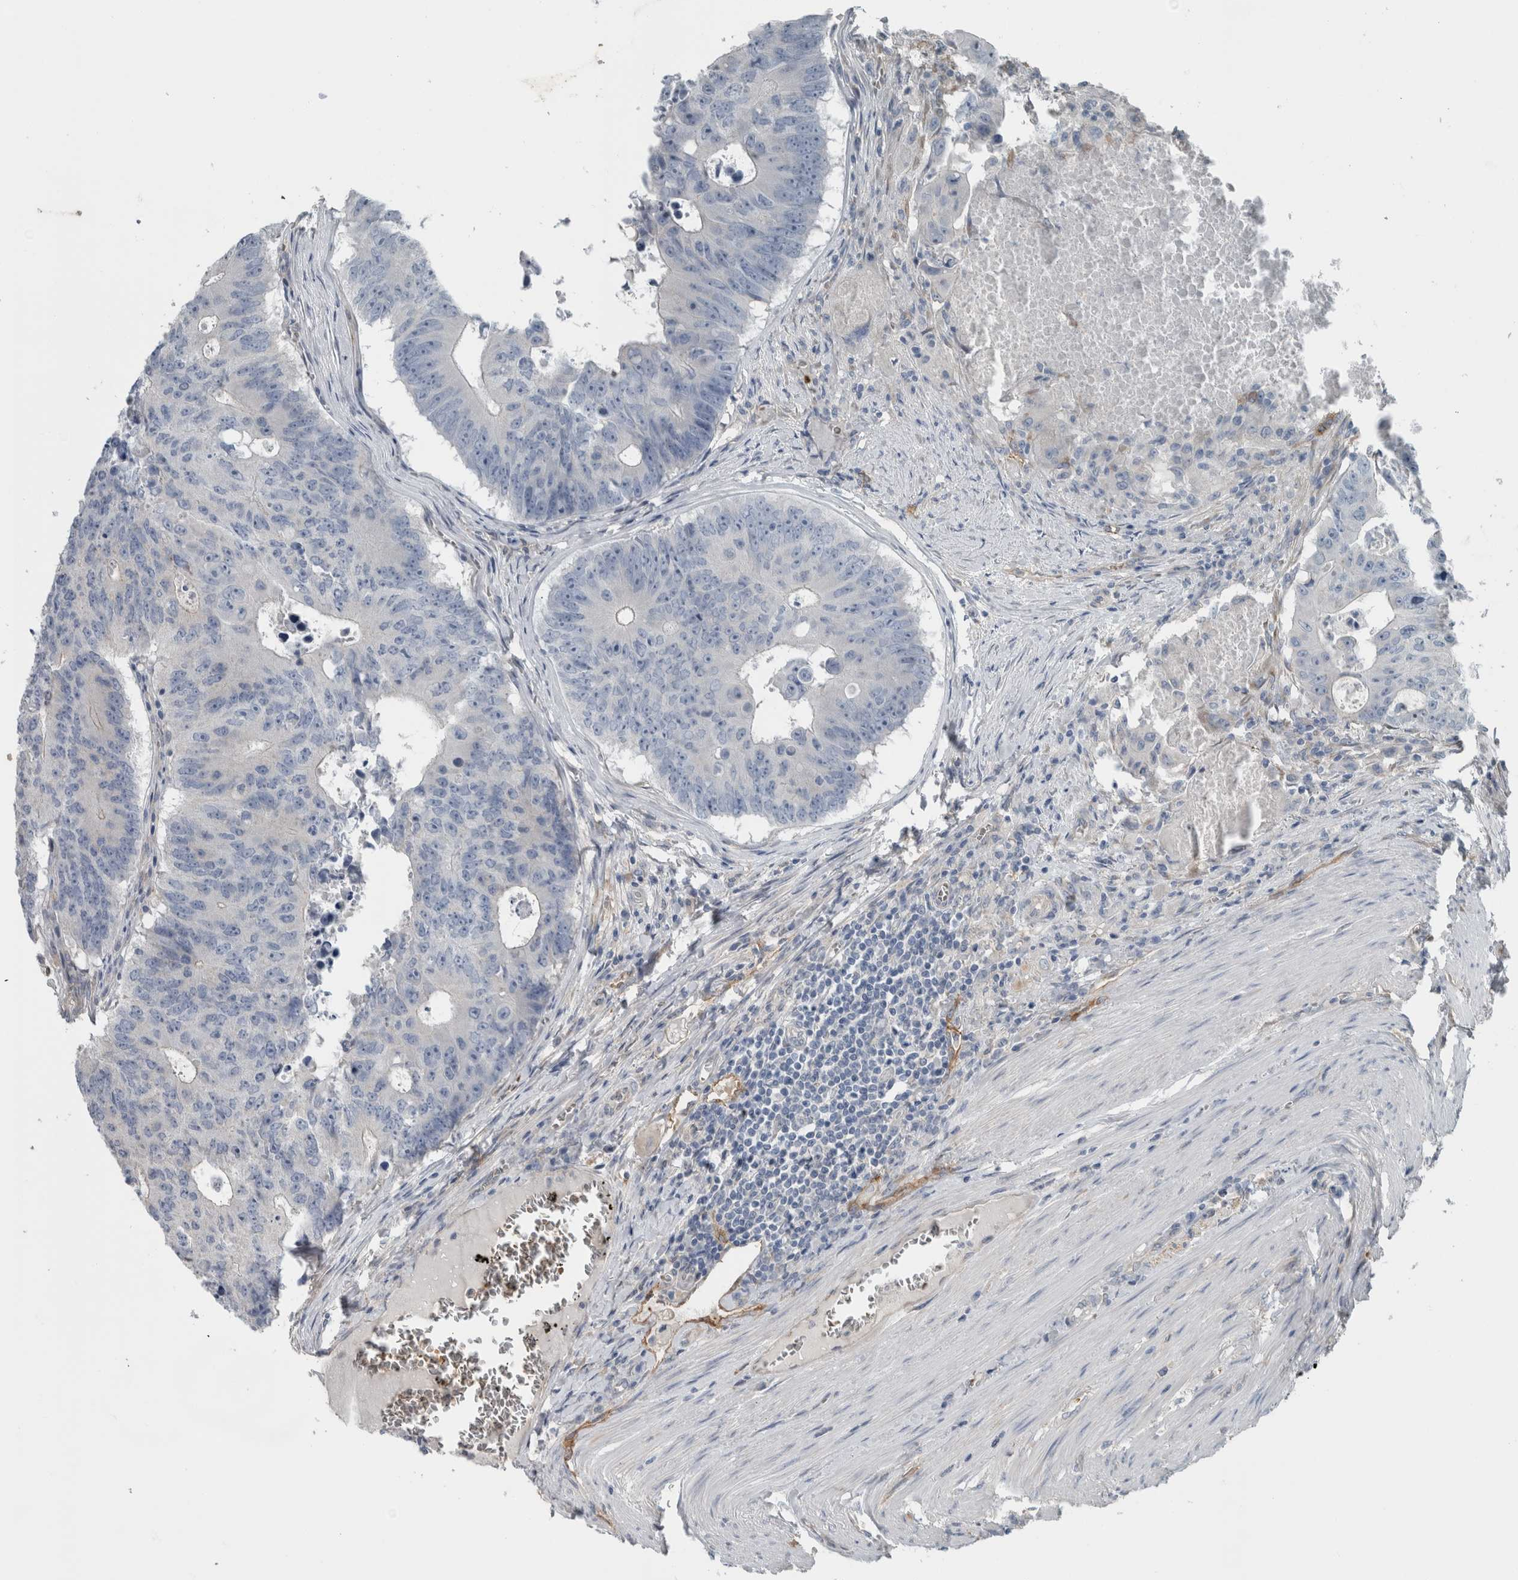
{"staining": {"intensity": "negative", "quantity": "none", "location": "none"}, "tissue": "colorectal cancer", "cell_type": "Tumor cells", "image_type": "cancer", "snomed": [{"axis": "morphology", "description": "Adenocarcinoma, NOS"}, {"axis": "topography", "description": "Colon"}], "caption": "Tumor cells show no significant staining in colorectal adenocarcinoma.", "gene": "SH3GL2", "patient": {"sex": "male", "age": 87}}